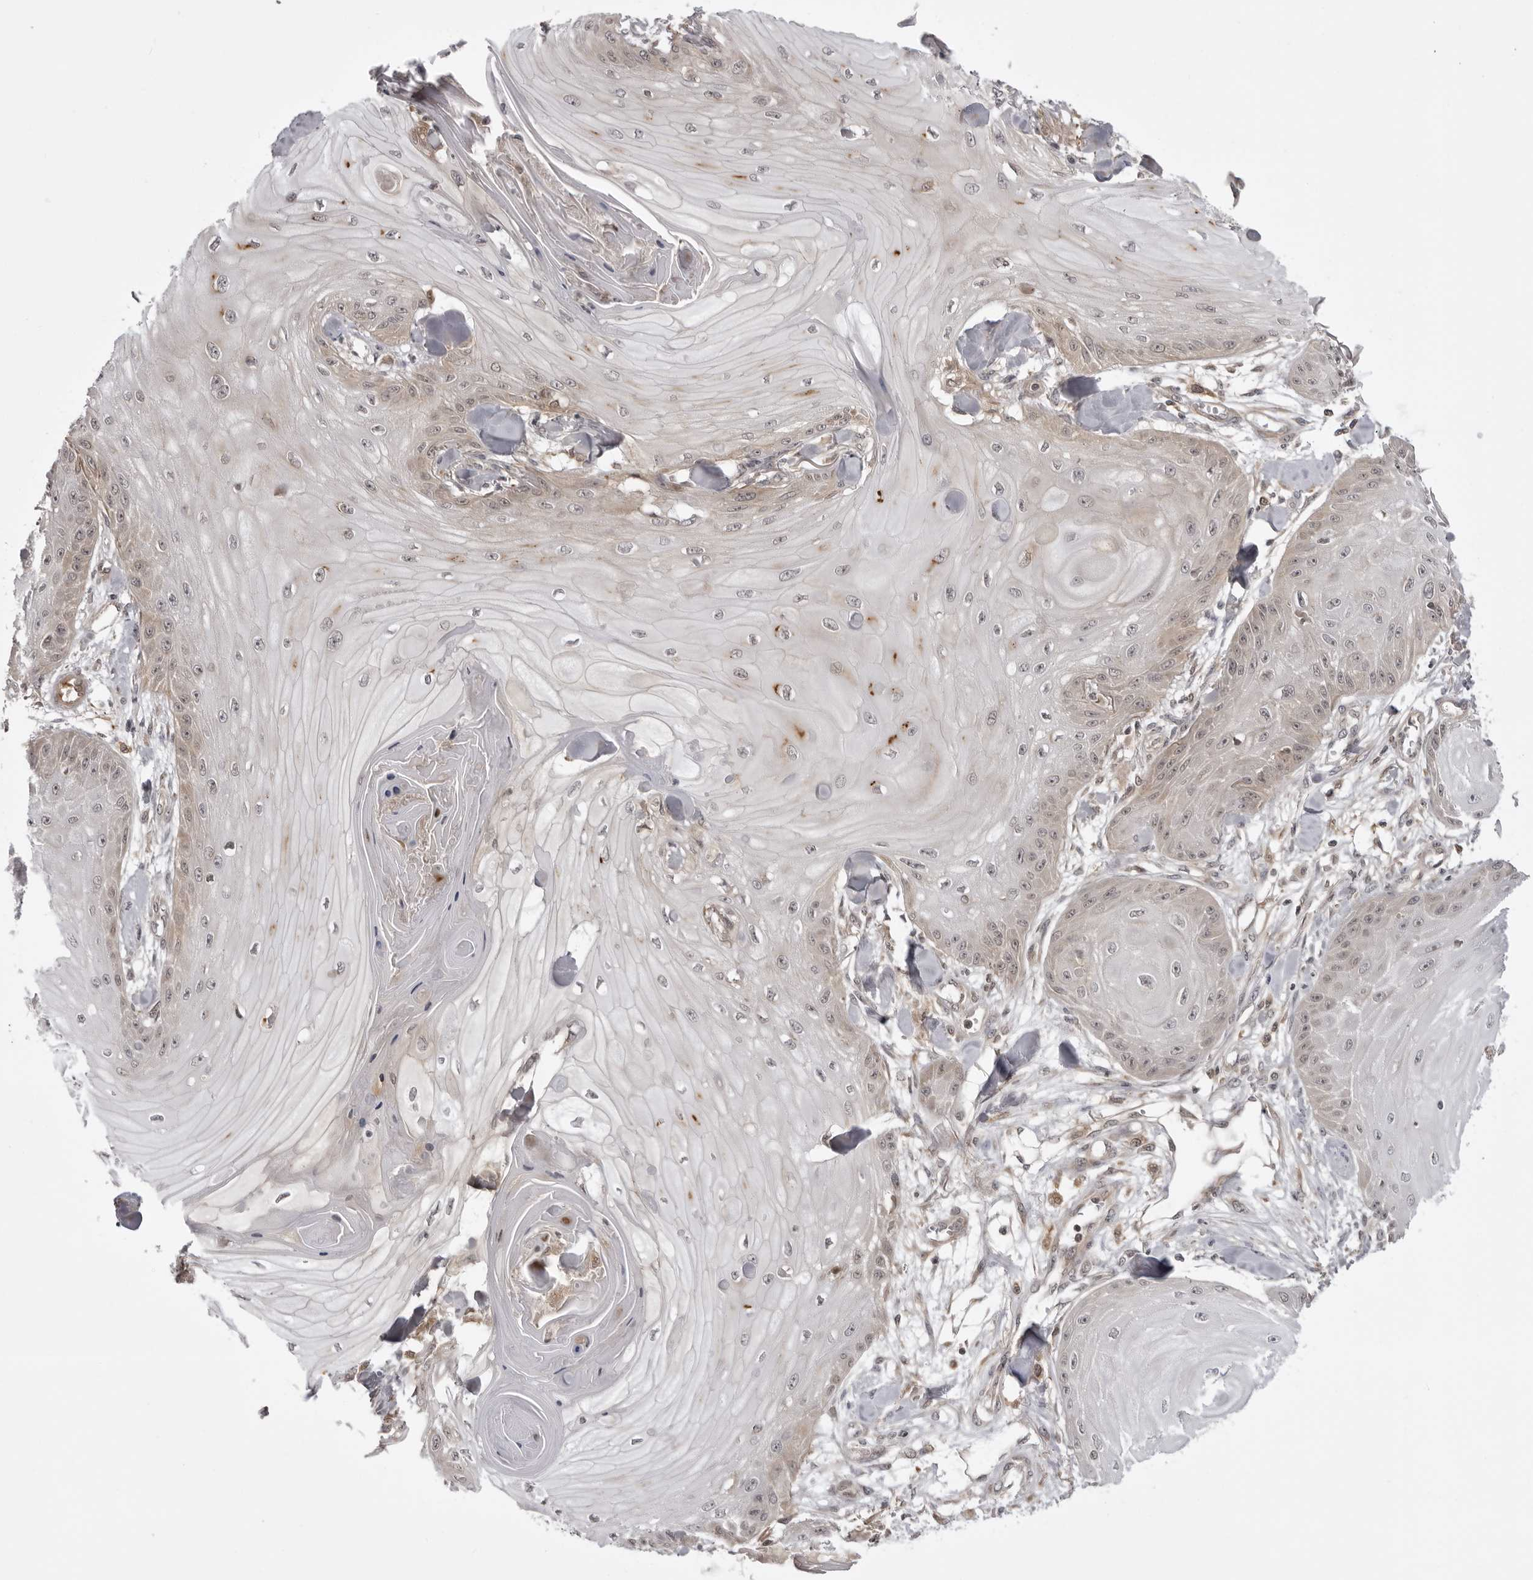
{"staining": {"intensity": "weak", "quantity": "<25%", "location": "cytoplasmic/membranous"}, "tissue": "skin cancer", "cell_type": "Tumor cells", "image_type": "cancer", "snomed": [{"axis": "morphology", "description": "Squamous cell carcinoma, NOS"}, {"axis": "topography", "description": "Skin"}], "caption": "This is a histopathology image of immunohistochemistry (IHC) staining of skin cancer, which shows no staining in tumor cells.", "gene": "USP43", "patient": {"sex": "male", "age": 74}}